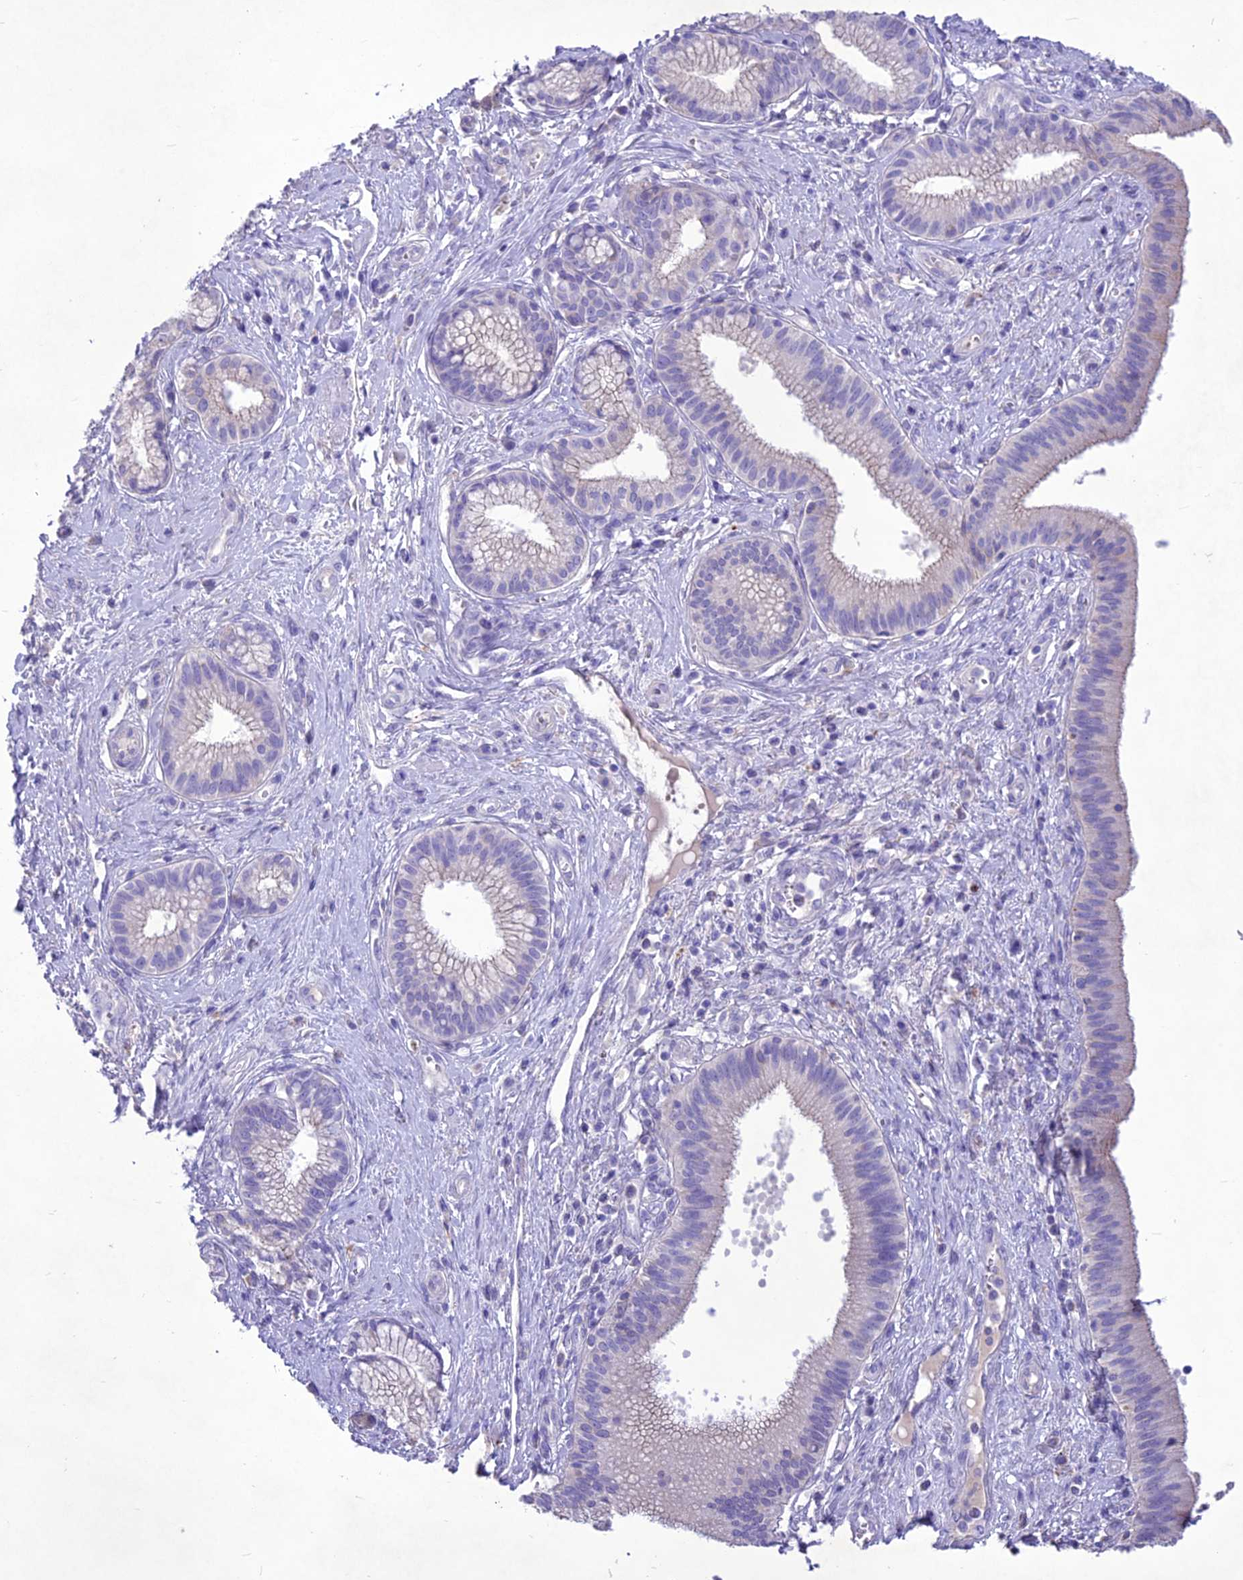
{"staining": {"intensity": "negative", "quantity": "none", "location": "none"}, "tissue": "pancreatic cancer", "cell_type": "Tumor cells", "image_type": "cancer", "snomed": [{"axis": "morphology", "description": "Adenocarcinoma, NOS"}, {"axis": "topography", "description": "Pancreas"}], "caption": "A high-resolution image shows IHC staining of pancreatic cancer (adenocarcinoma), which exhibits no significant expression in tumor cells.", "gene": "IFT172", "patient": {"sex": "male", "age": 72}}